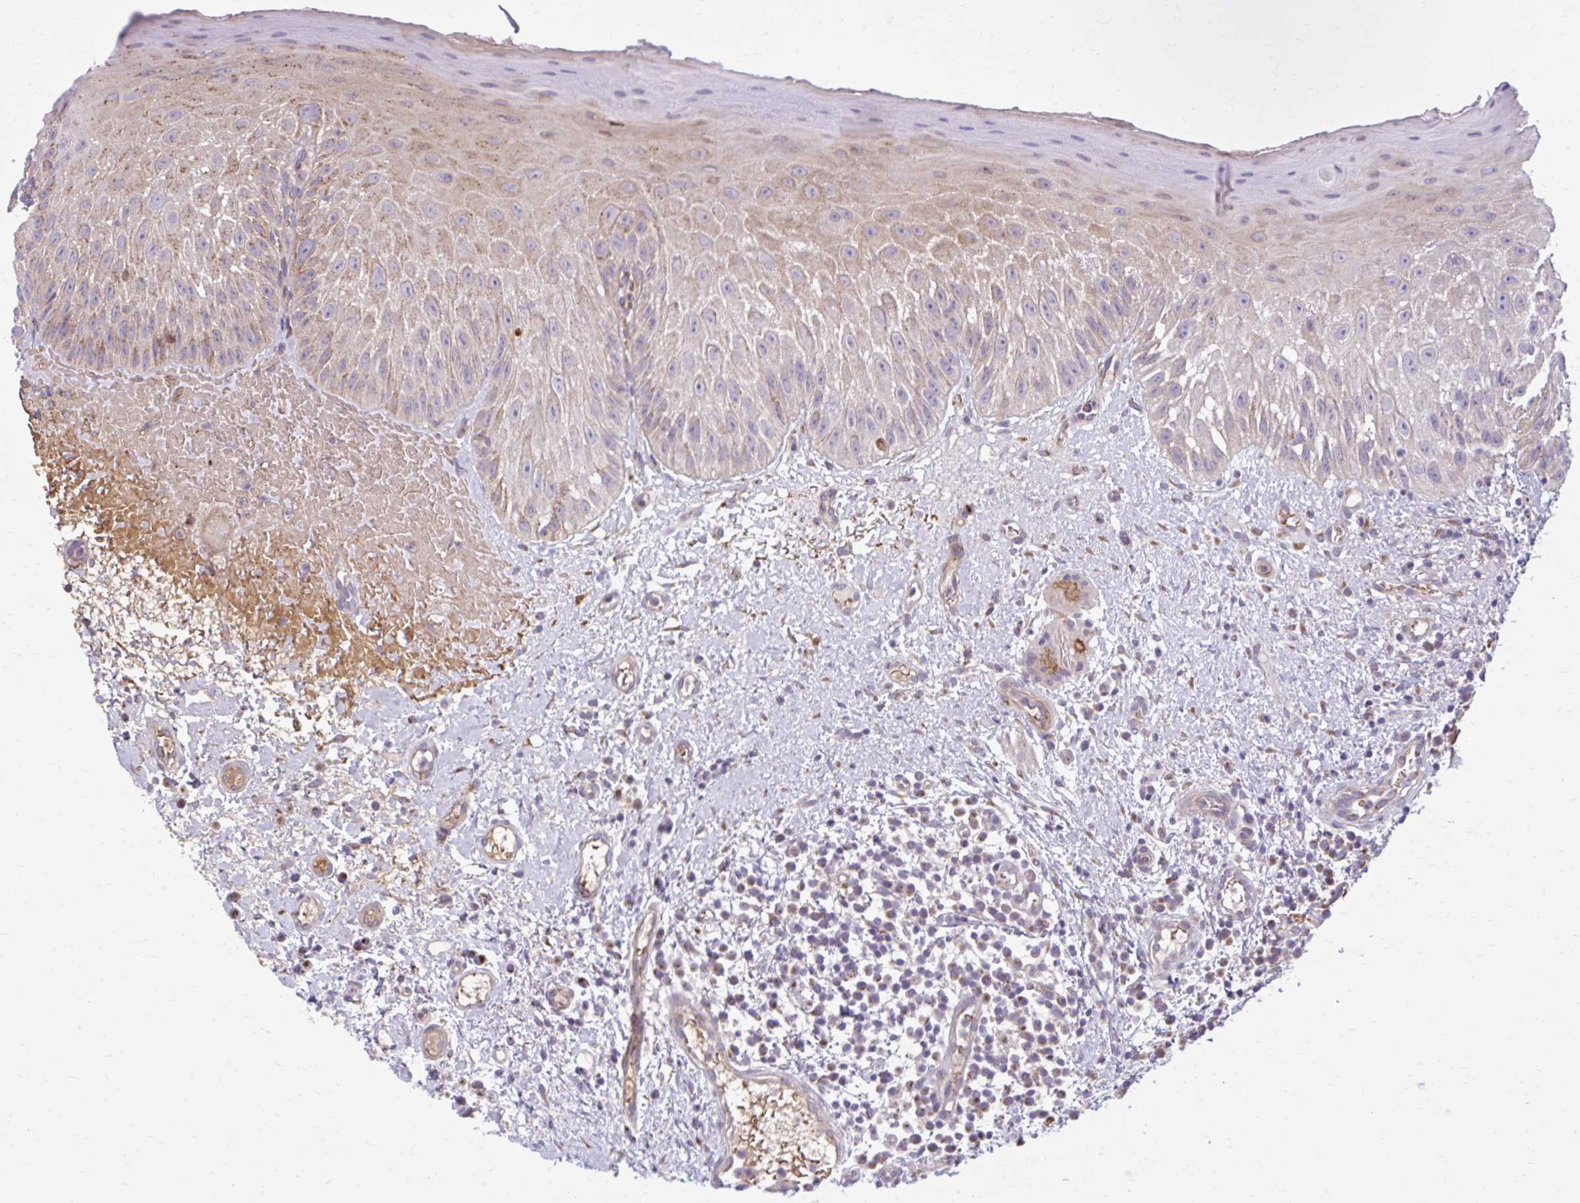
{"staining": {"intensity": "moderate", "quantity": "<25%", "location": "cytoplasmic/membranous"}, "tissue": "oral mucosa", "cell_type": "Squamous epithelial cells", "image_type": "normal", "snomed": [{"axis": "morphology", "description": "Normal tissue, NOS"}, {"axis": "topography", "description": "Oral tissue"}, {"axis": "topography", "description": "Tounge, NOS"}], "caption": "A high-resolution micrograph shows IHC staining of normal oral mucosa, which demonstrates moderate cytoplasmic/membranous staining in approximately <25% of squamous epithelial cells. The protein of interest is stained brown, and the nuclei are stained in blue (DAB (3,3'-diaminobenzidine) IHC with brightfield microscopy, high magnification).", "gene": "SNF8", "patient": {"sex": "male", "age": 83}}